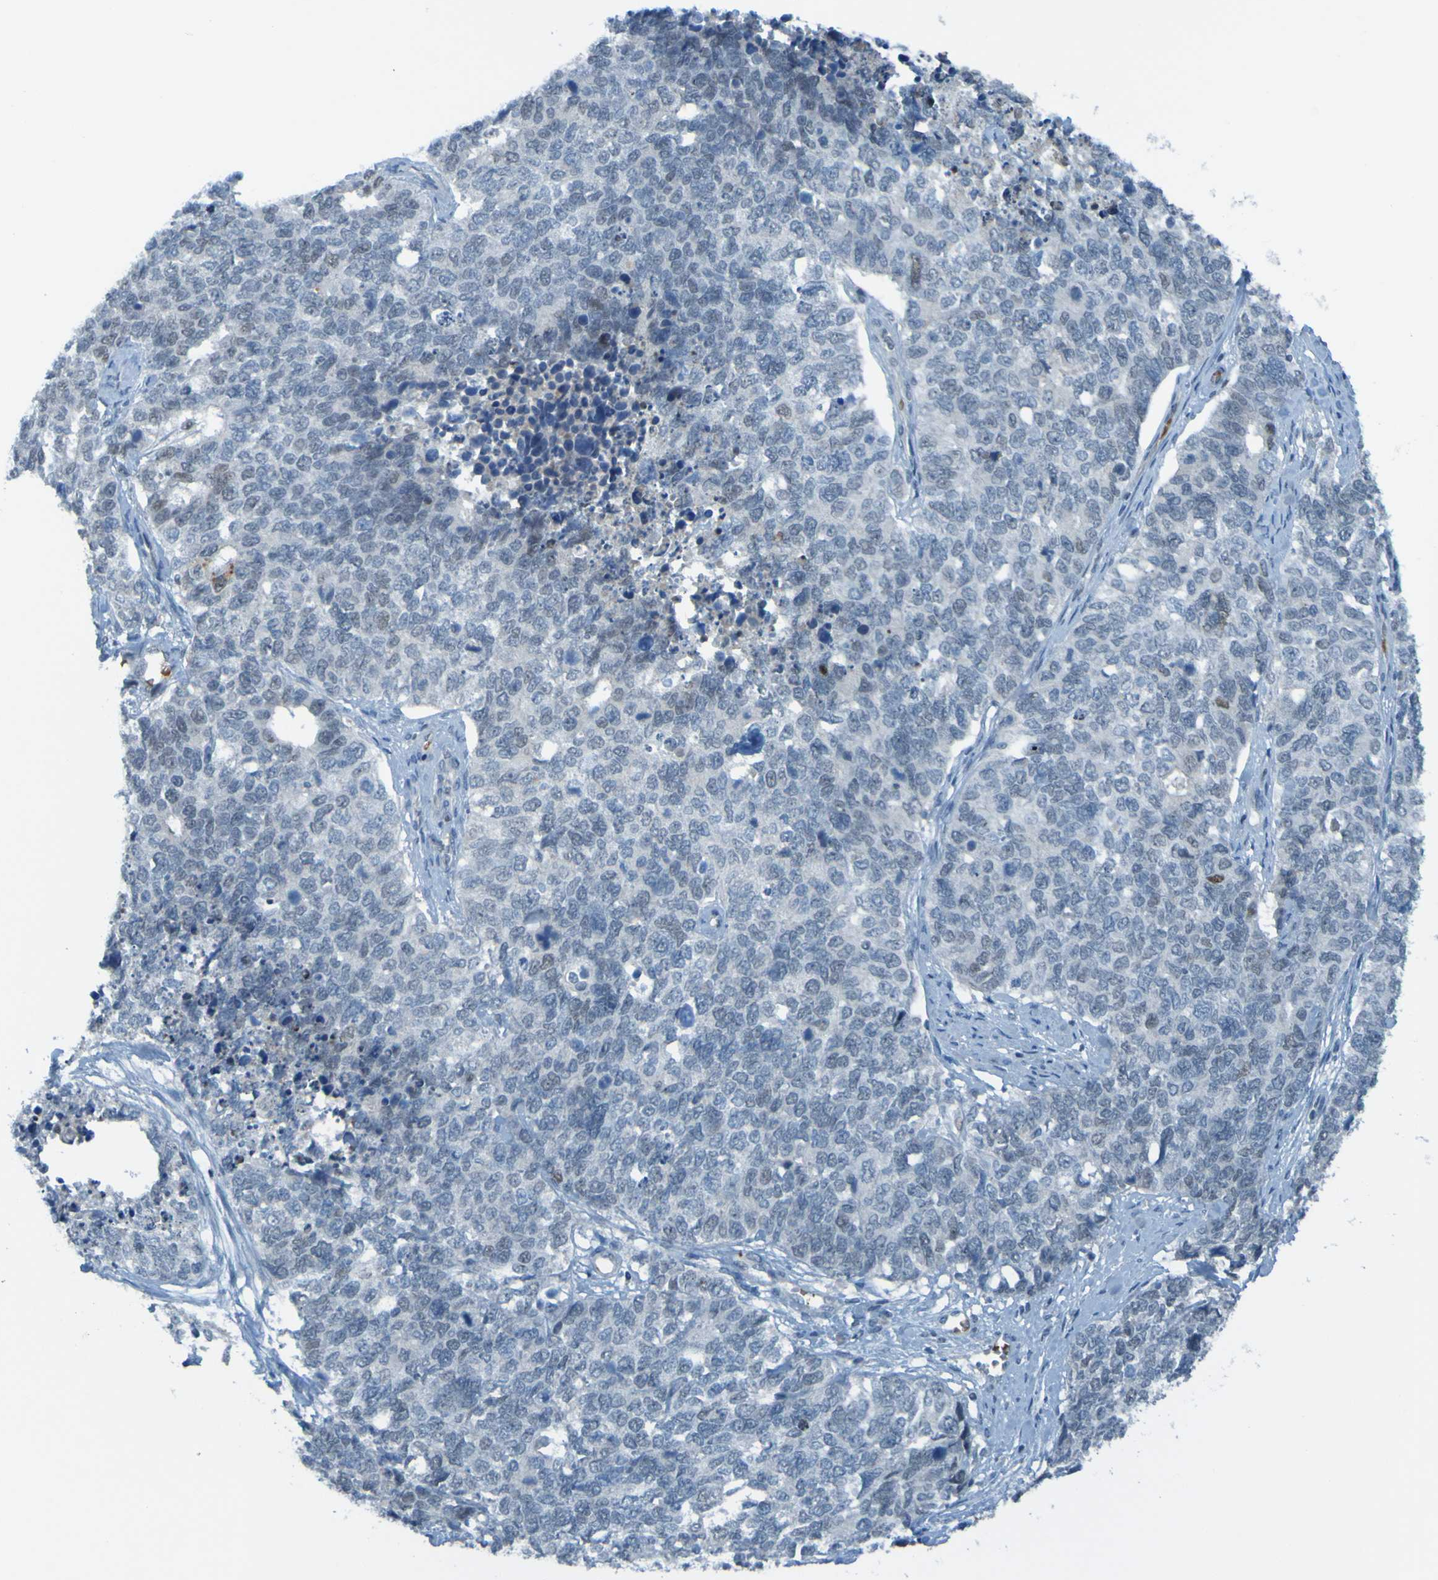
{"staining": {"intensity": "negative", "quantity": "none", "location": "none"}, "tissue": "cervical cancer", "cell_type": "Tumor cells", "image_type": "cancer", "snomed": [{"axis": "morphology", "description": "Squamous cell carcinoma, NOS"}, {"axis": "topography", "description": "Cervix"}], "caption": "Tumor cells show no significant staining in cervical cancer (squamous cell carcinoma).", "gene": "USP36", "patient": {"sex": "female", "age": 63}}